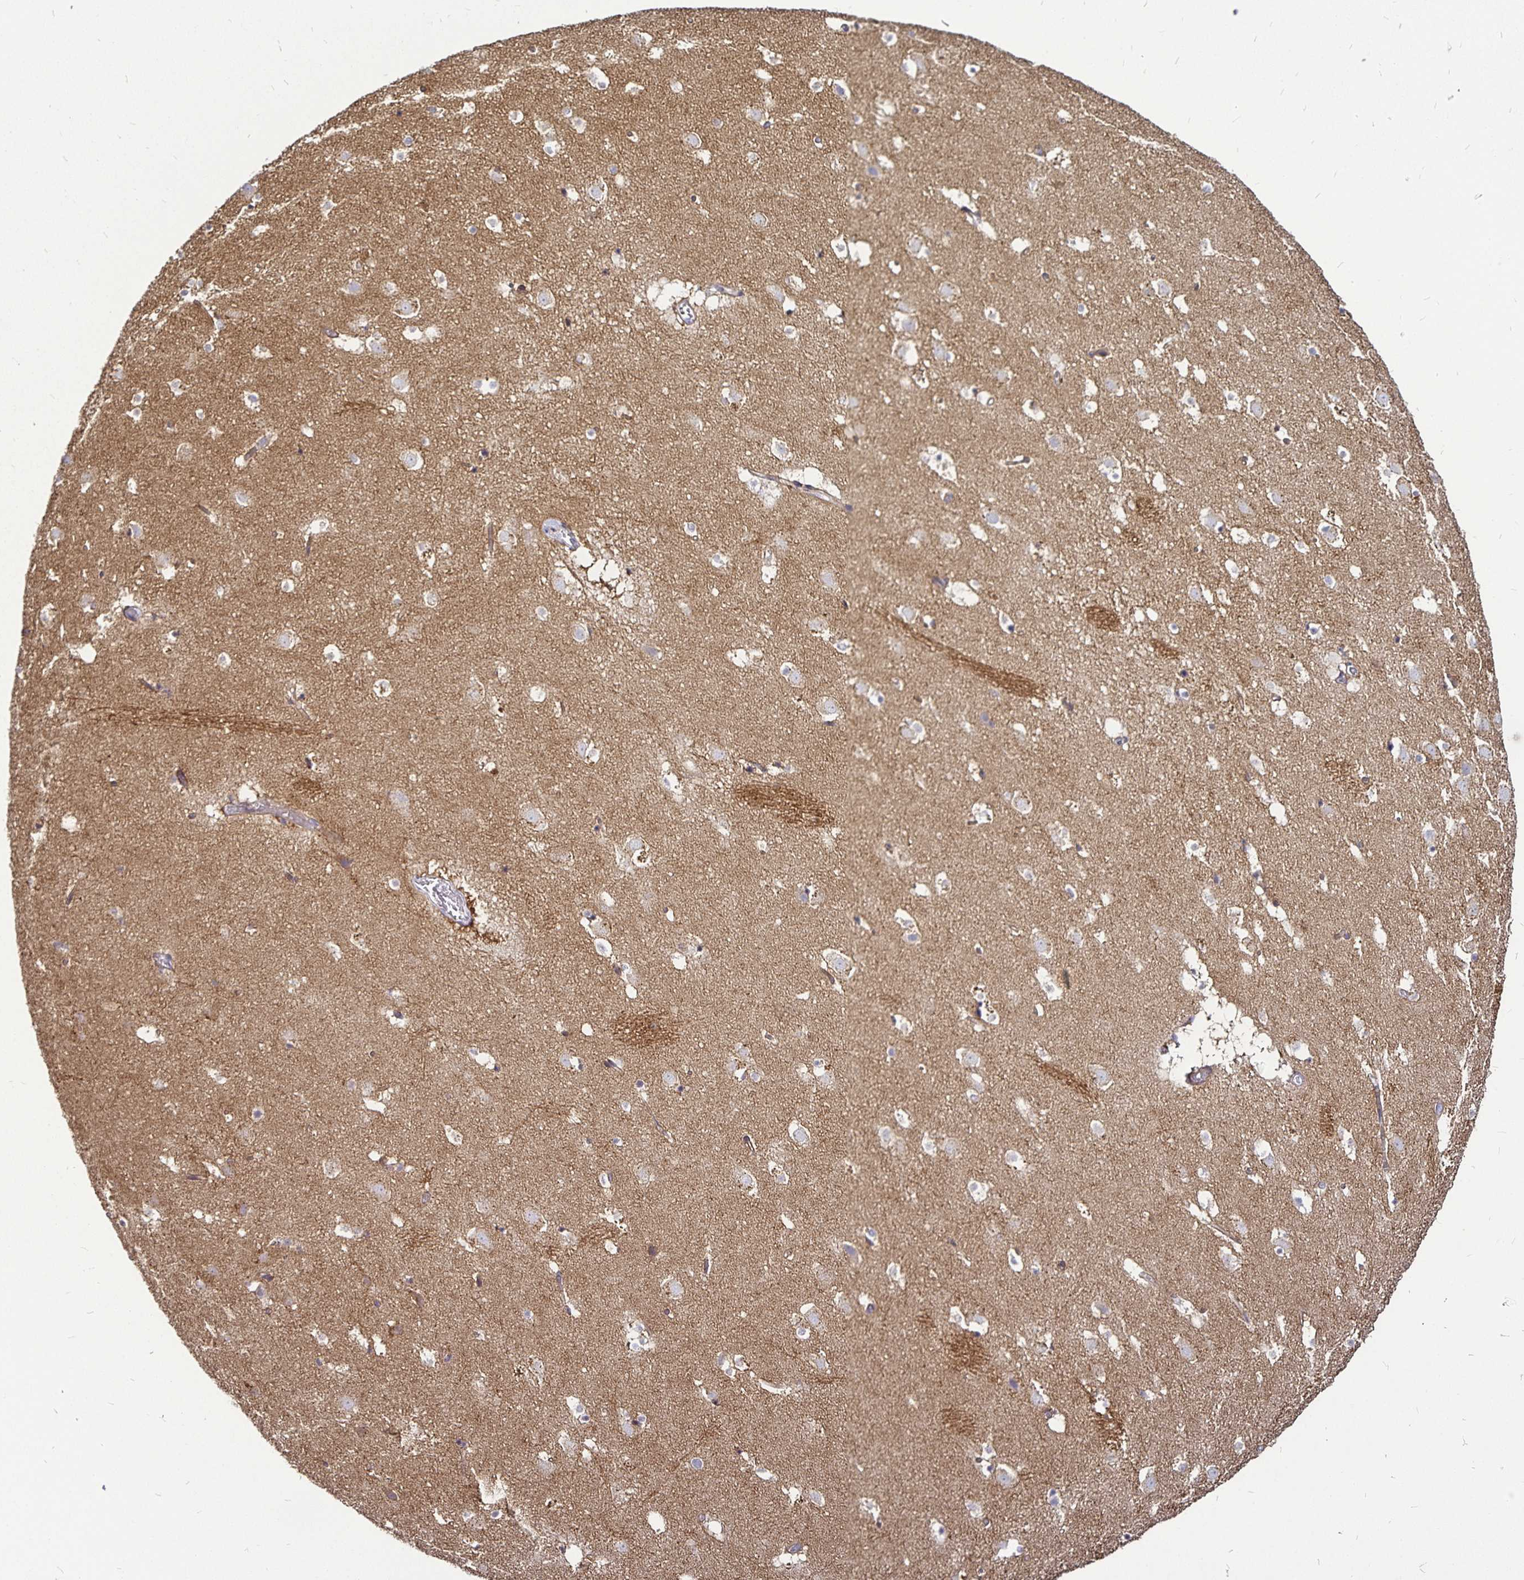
{"staining": {"intensity": "negative", "quantity": "none", "location": "none"}, "tissue": "caudate", "cell_type": "Glial cells", "image_type": "normal", "snomed": [{"axis": "morphology", "description": "Normal tissue, NOS"}, {"axis": "topography", "description": "Lateral ventricle wall"}], "caption": "This histopathology image is of normal caudate stained with immunohistochemistry (IHC) to label a protein in brown with the nuclei are counter-stained blue. There is no expression in glial cells.", "gene": "GNG12", "patient": {"sex": "male", "age": 37}}